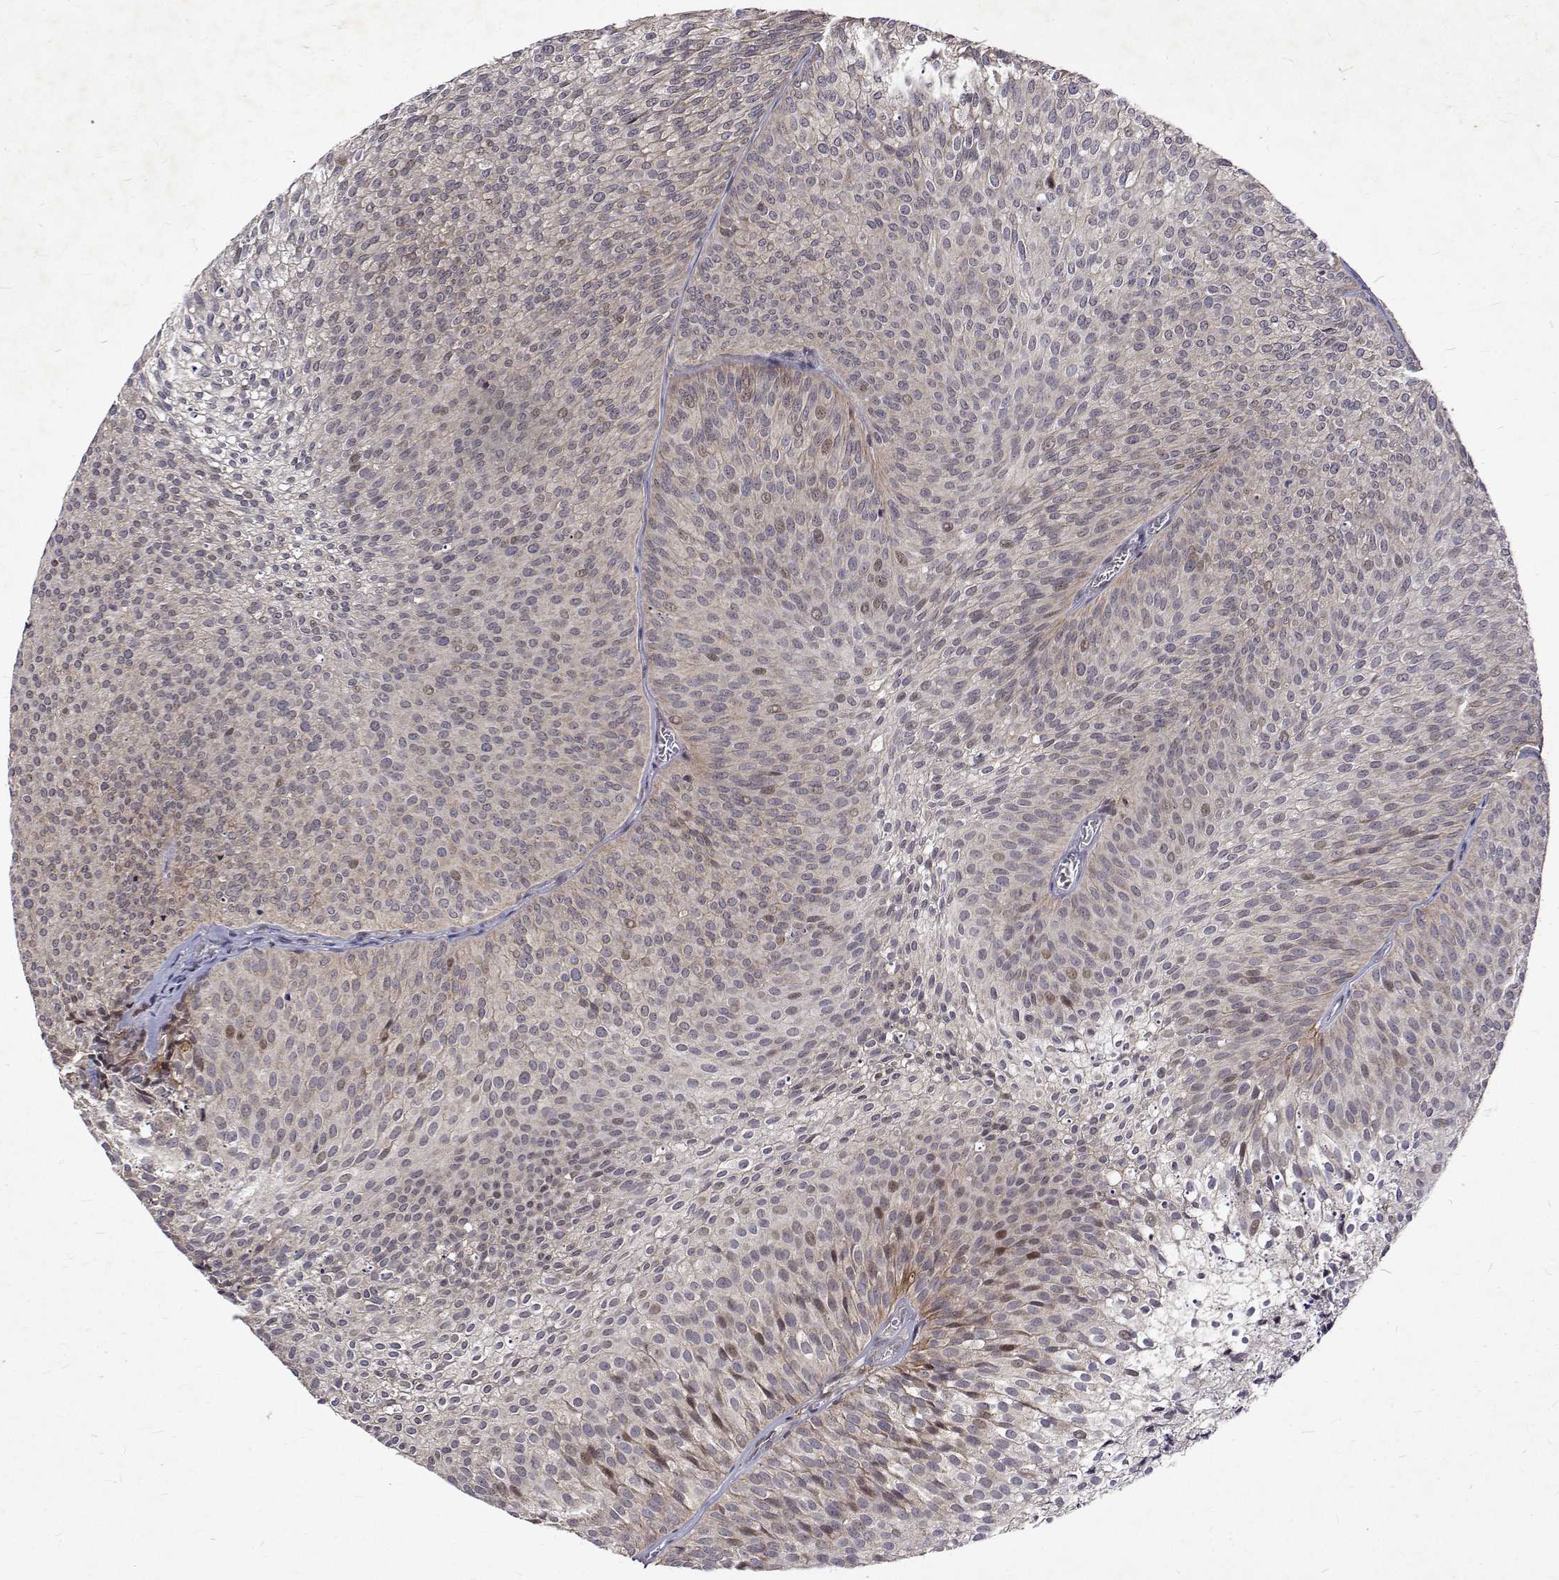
{"staining": {"intensity": "weak", "quantity": "<25%", "location": "cytoplasmic/membranous,nuclear"}, "tissue": "urothelial cancer", "cell_type": "Tumor cells", "image_type": "cancer", "snomed": [{"axis": "morphology", "description": "Urothelial carcinoma, Low grade"}, {"axis": "topography", "description": "Urinary bladder"}], "caption": "DAB (3,3'-diaminobenzidine) immunohistochemical staining of urothelial carcinoma (low-grade) shows no significant staining in tumor cells.", "gene": "ALKBH8", "patient": {"sex": "male", "age": 91}}